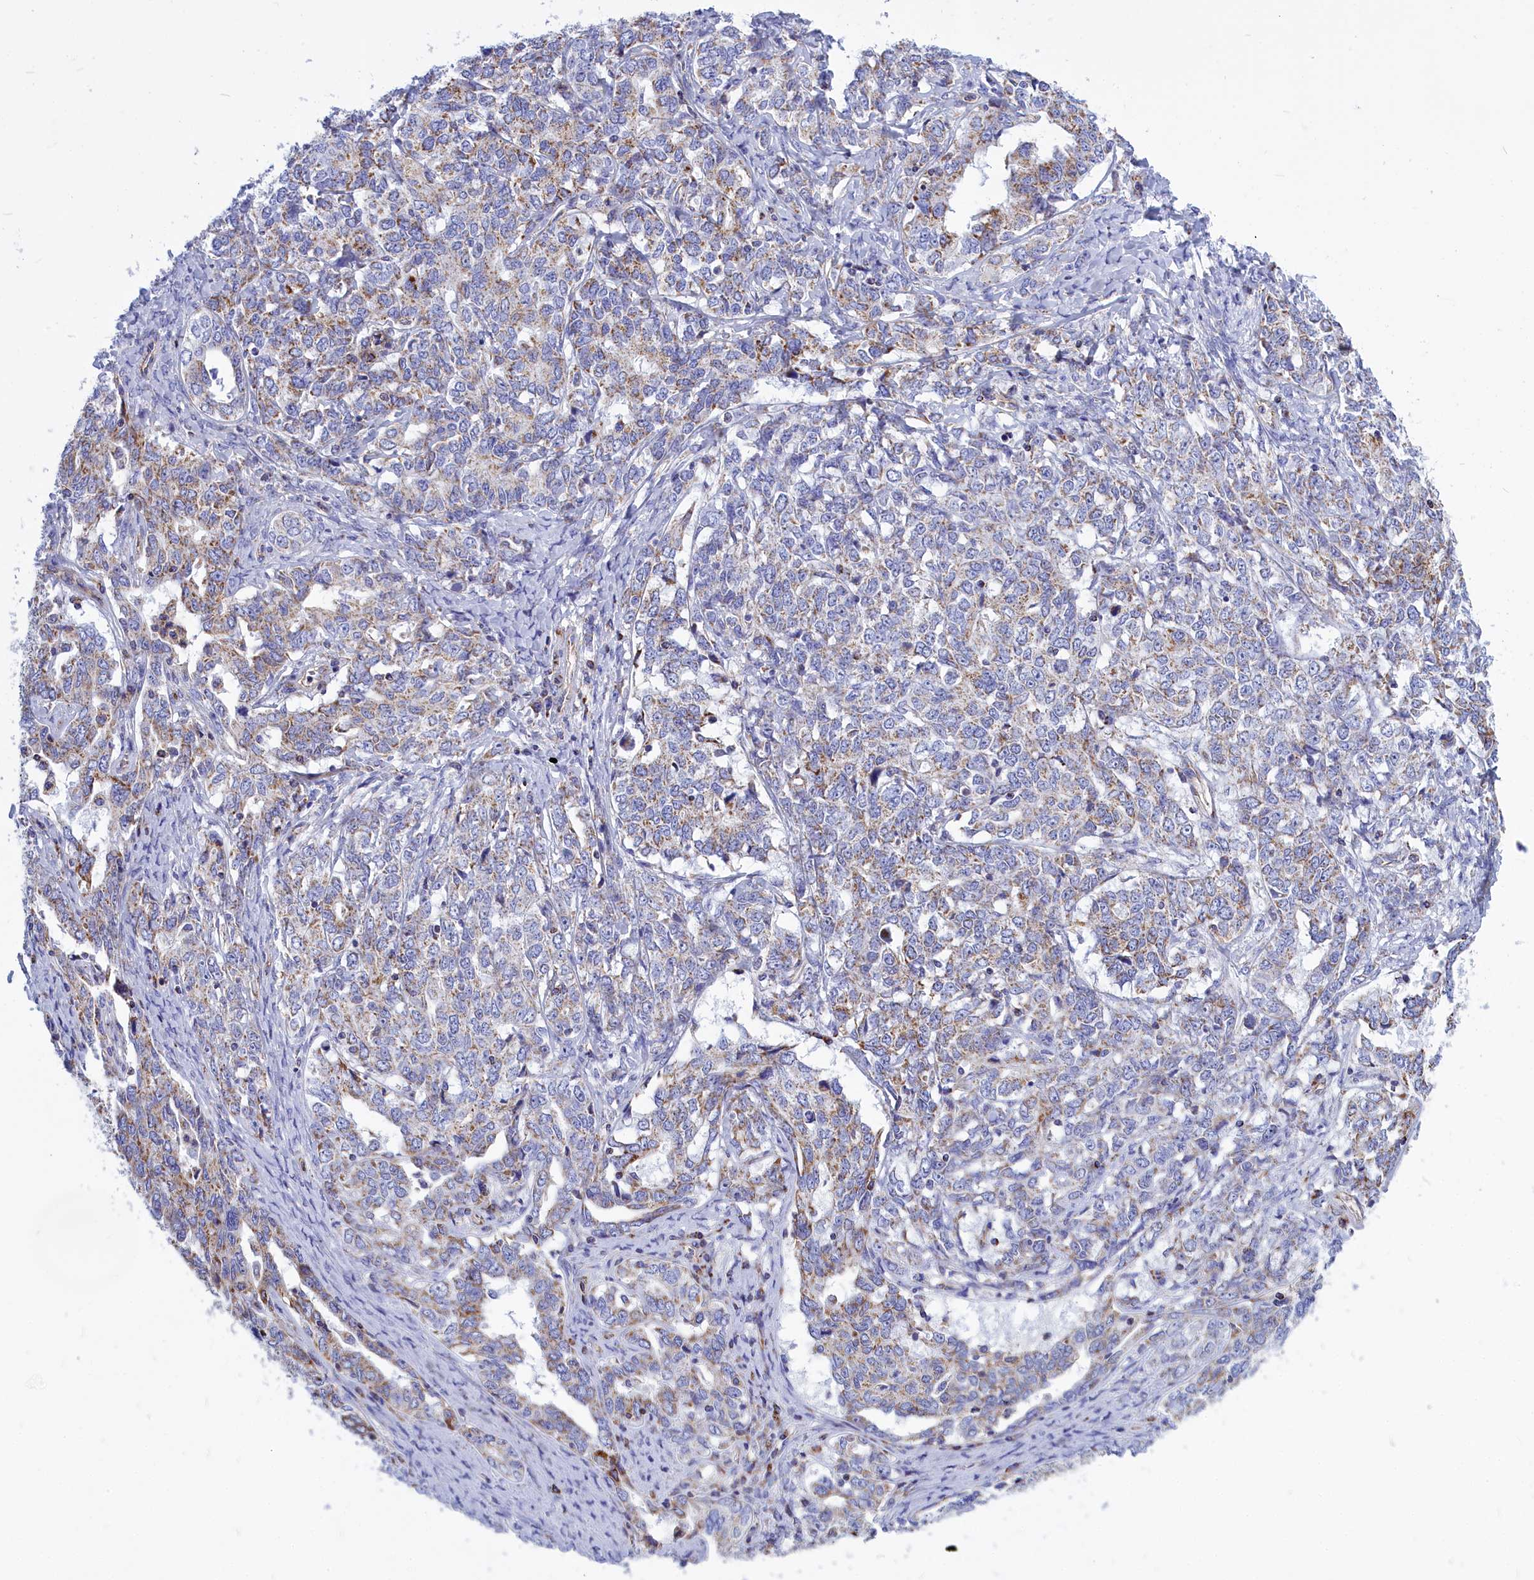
{"staining": {"intensity": "moderate", "quantity": ">75%", "location": "cytoplasmic/membranous"}, "tissue": "ovarian cancer", "cell_type": "Tumor cells", "image_type": "cancer", "snomed": [{"axis": "morphology", "description": "Carcinoma, endometroid"}, {"axis": "topography", "description": "Ovary"}], "caption": "Endometroid carcinoma (ovarian) stained with IHC demonstrates moderate cytoplasmic/membranous staining in approximately >75% of tumor cells.", "gene": "CCRL2", "patient": {"sex": "female", "age": 62}}